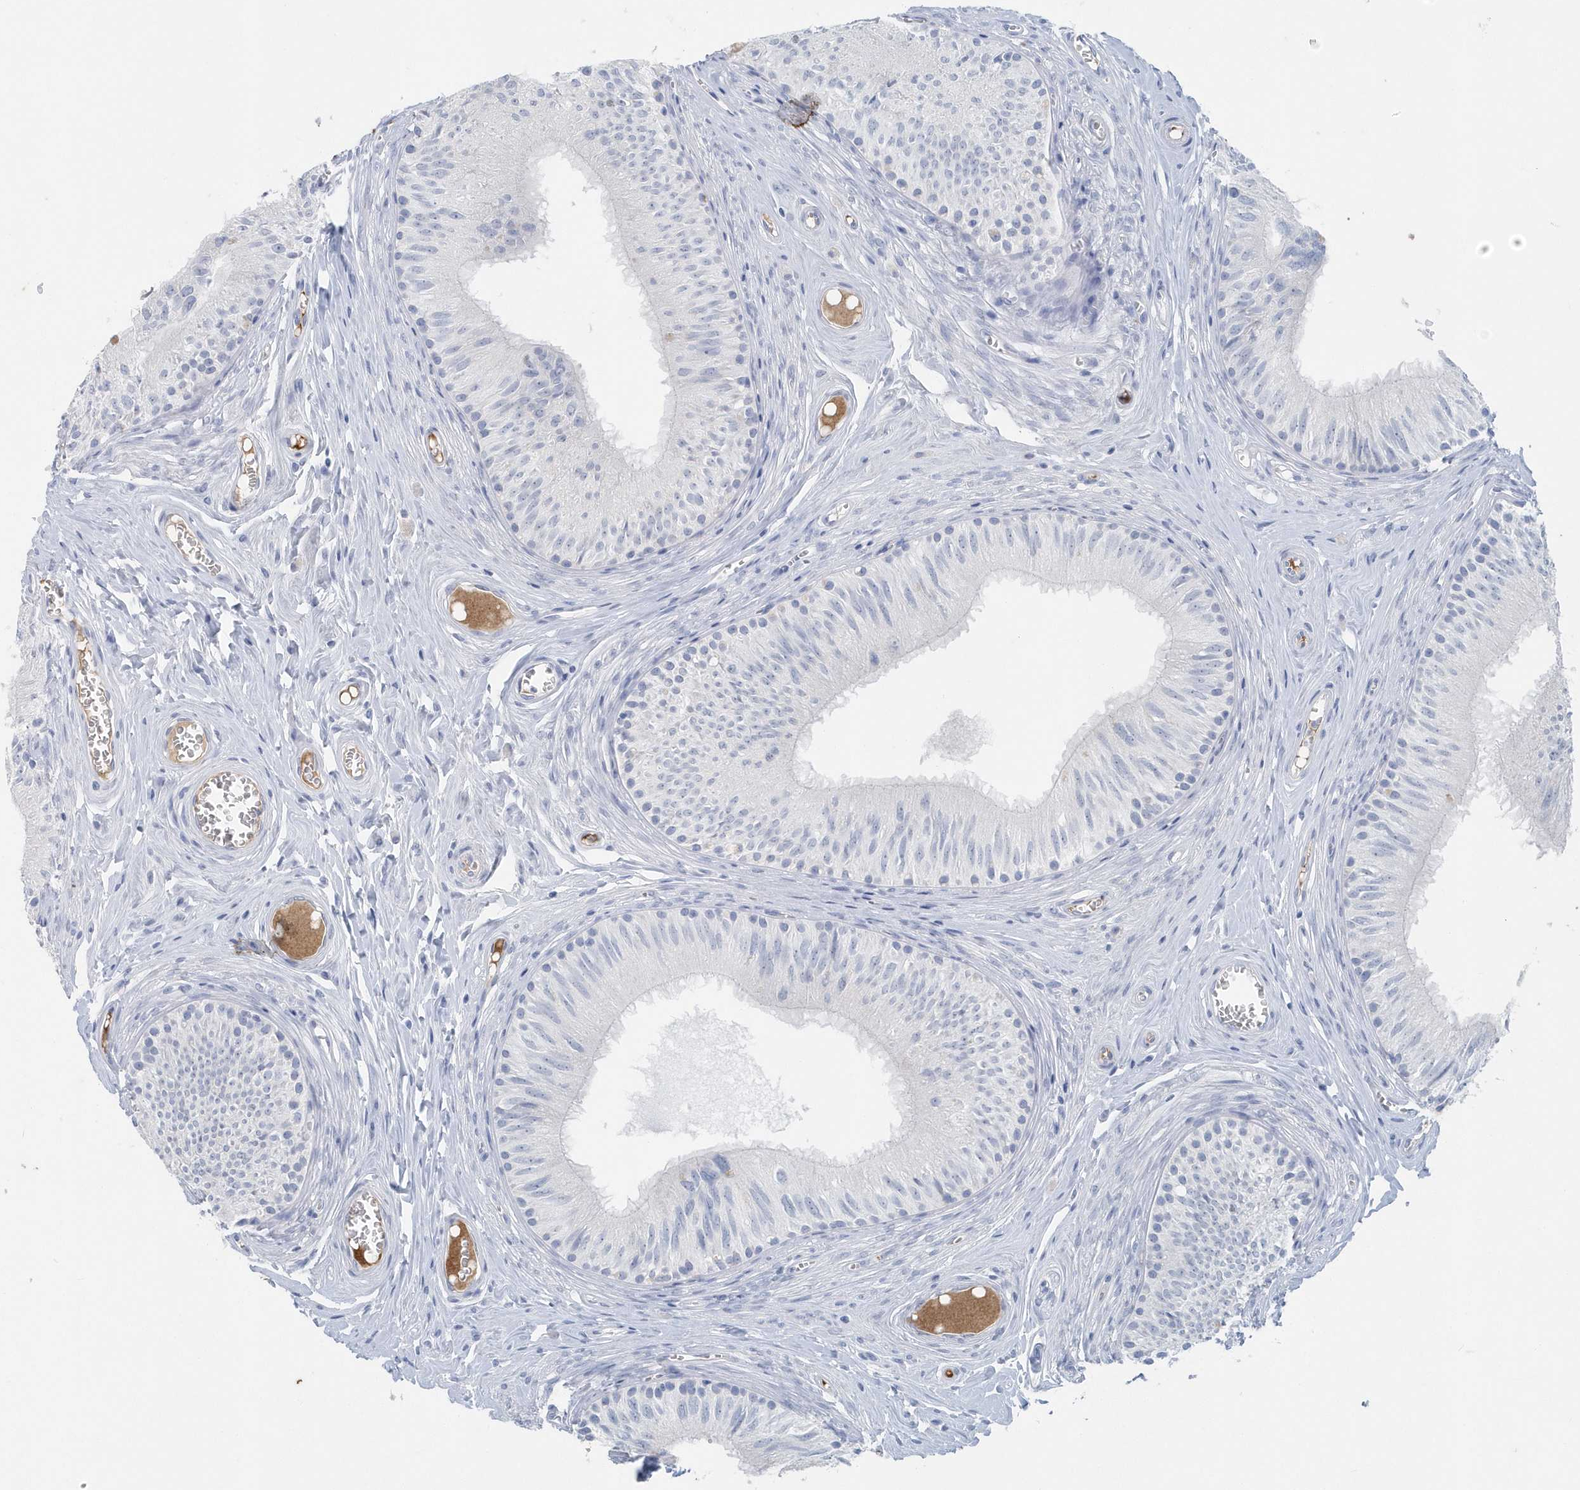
{"staining": {"intensity": "negative", "quantity": "none", "location": "none"}, "tissue": "epididymis", "cell_type": "Glandular cells", "image_type": "normal", "snomed": [{"axis": "morphology", "description": "Normal tissue, NOS"}, {"axis": "topography", "description": "Epididymis"}], "caption": "This is a histopathology image of immunohistochemistry staining of unremarkable epididymis, which shows no staining in glandular cells. (Stains: DAB immunohistochemistry with hematoxylin counter stain, Microscopy: brightfield microscopy at high magnification).", "gene": "JCHAIN", "patient": {"sex": "male", "age": 46}}